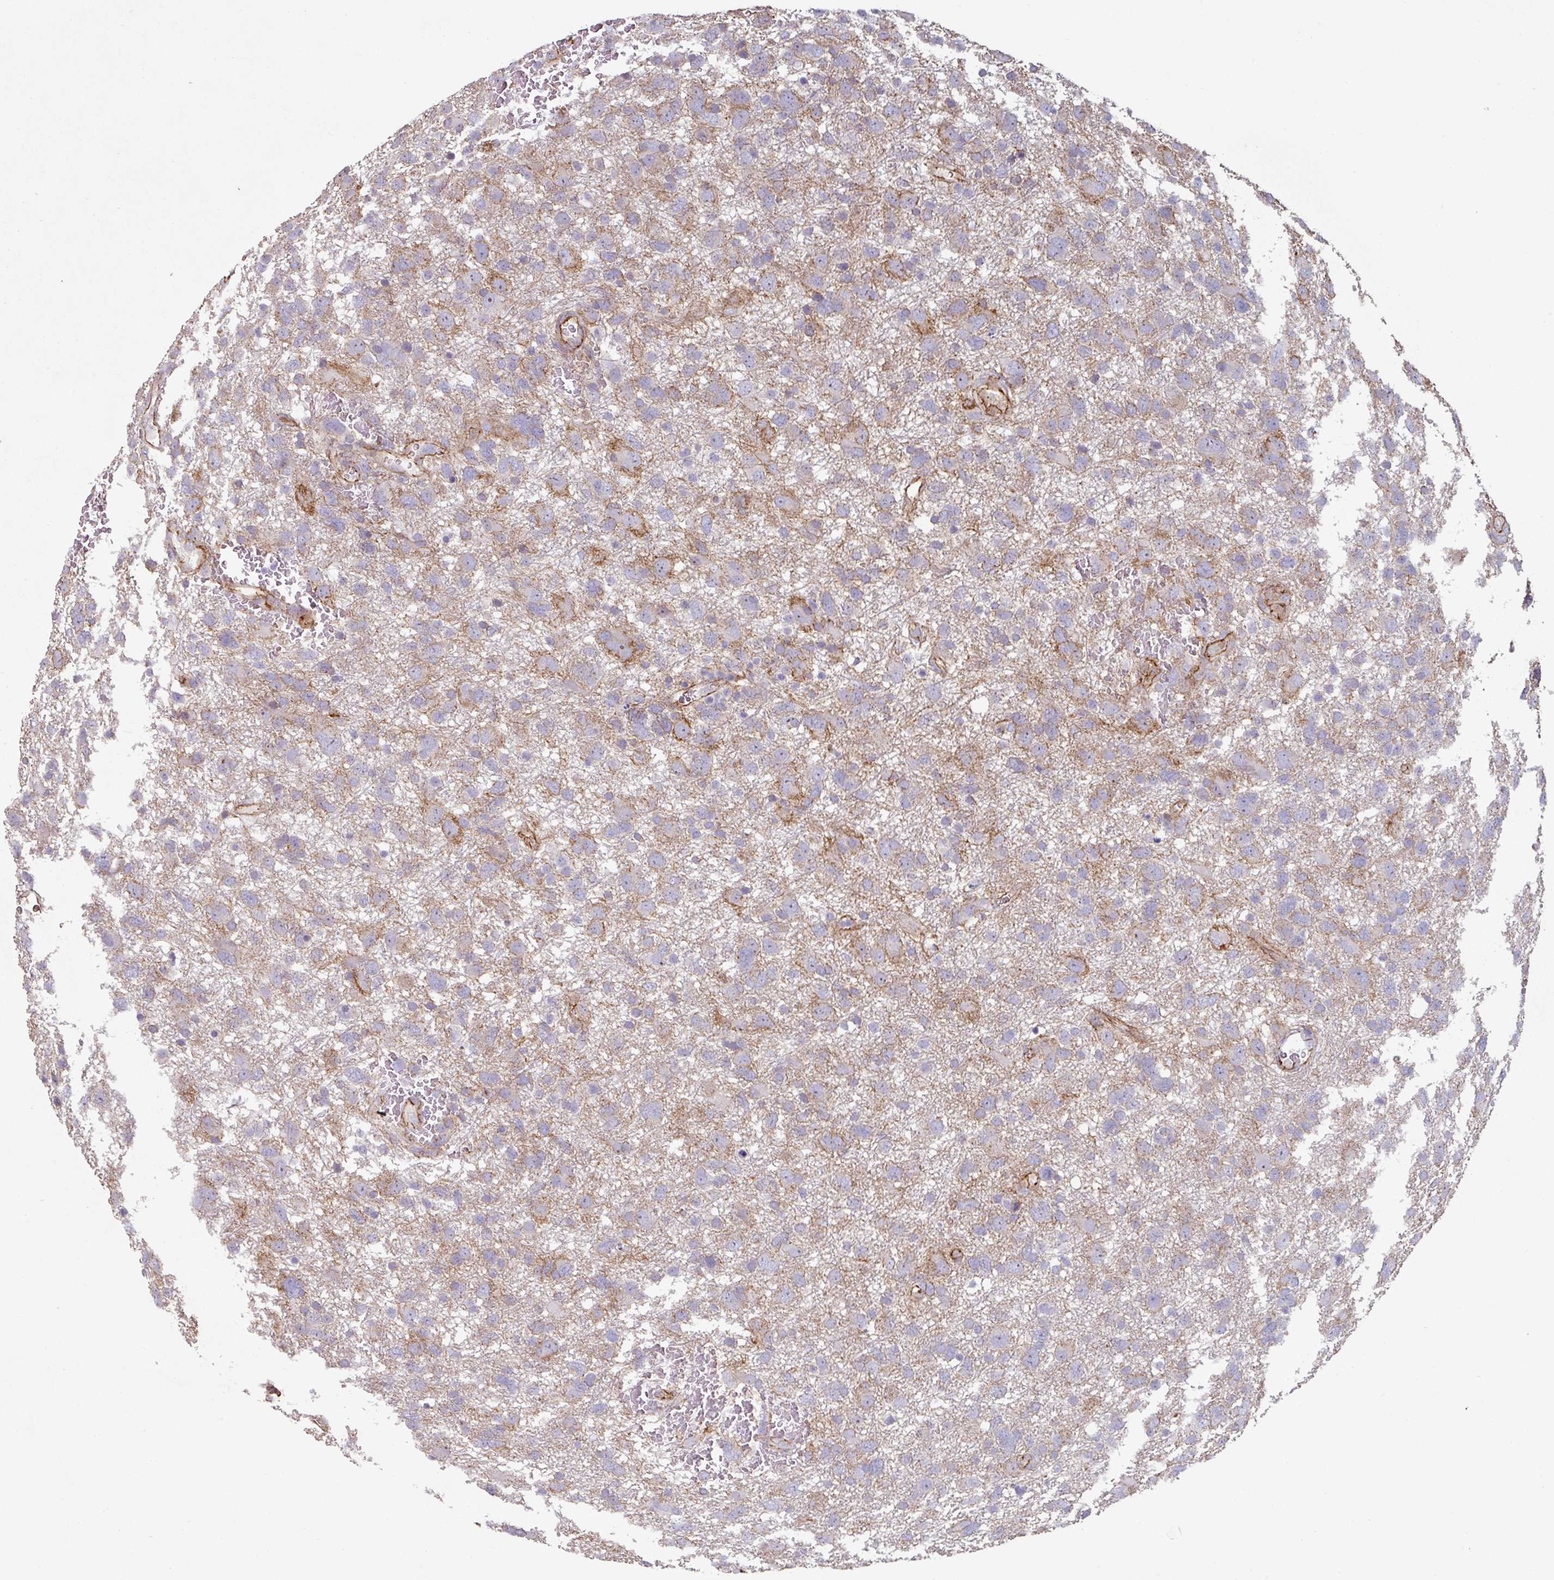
{"staining": {"intensity": "moderate", "quantity": "25%-75%", "location": "cytoplasmic/membranous"}, "tissue": "glioma", "cell_type": "Tumor cells", "image_type": "cancer", "snomed": [{"axis": "morphology", "description": "Glioma, malignant, High grade"}, {"axis": "topography", "description": "Brain"}], "caption": "This is a micrograph of immunohistochemistry (IHC) staining of malignant glioma (high-grade), which shows moderate positivity in the cytoplasmic/membranous of tumor cells.", "gene": "JUP", "patient": {"sex": "male", "age": 61}}